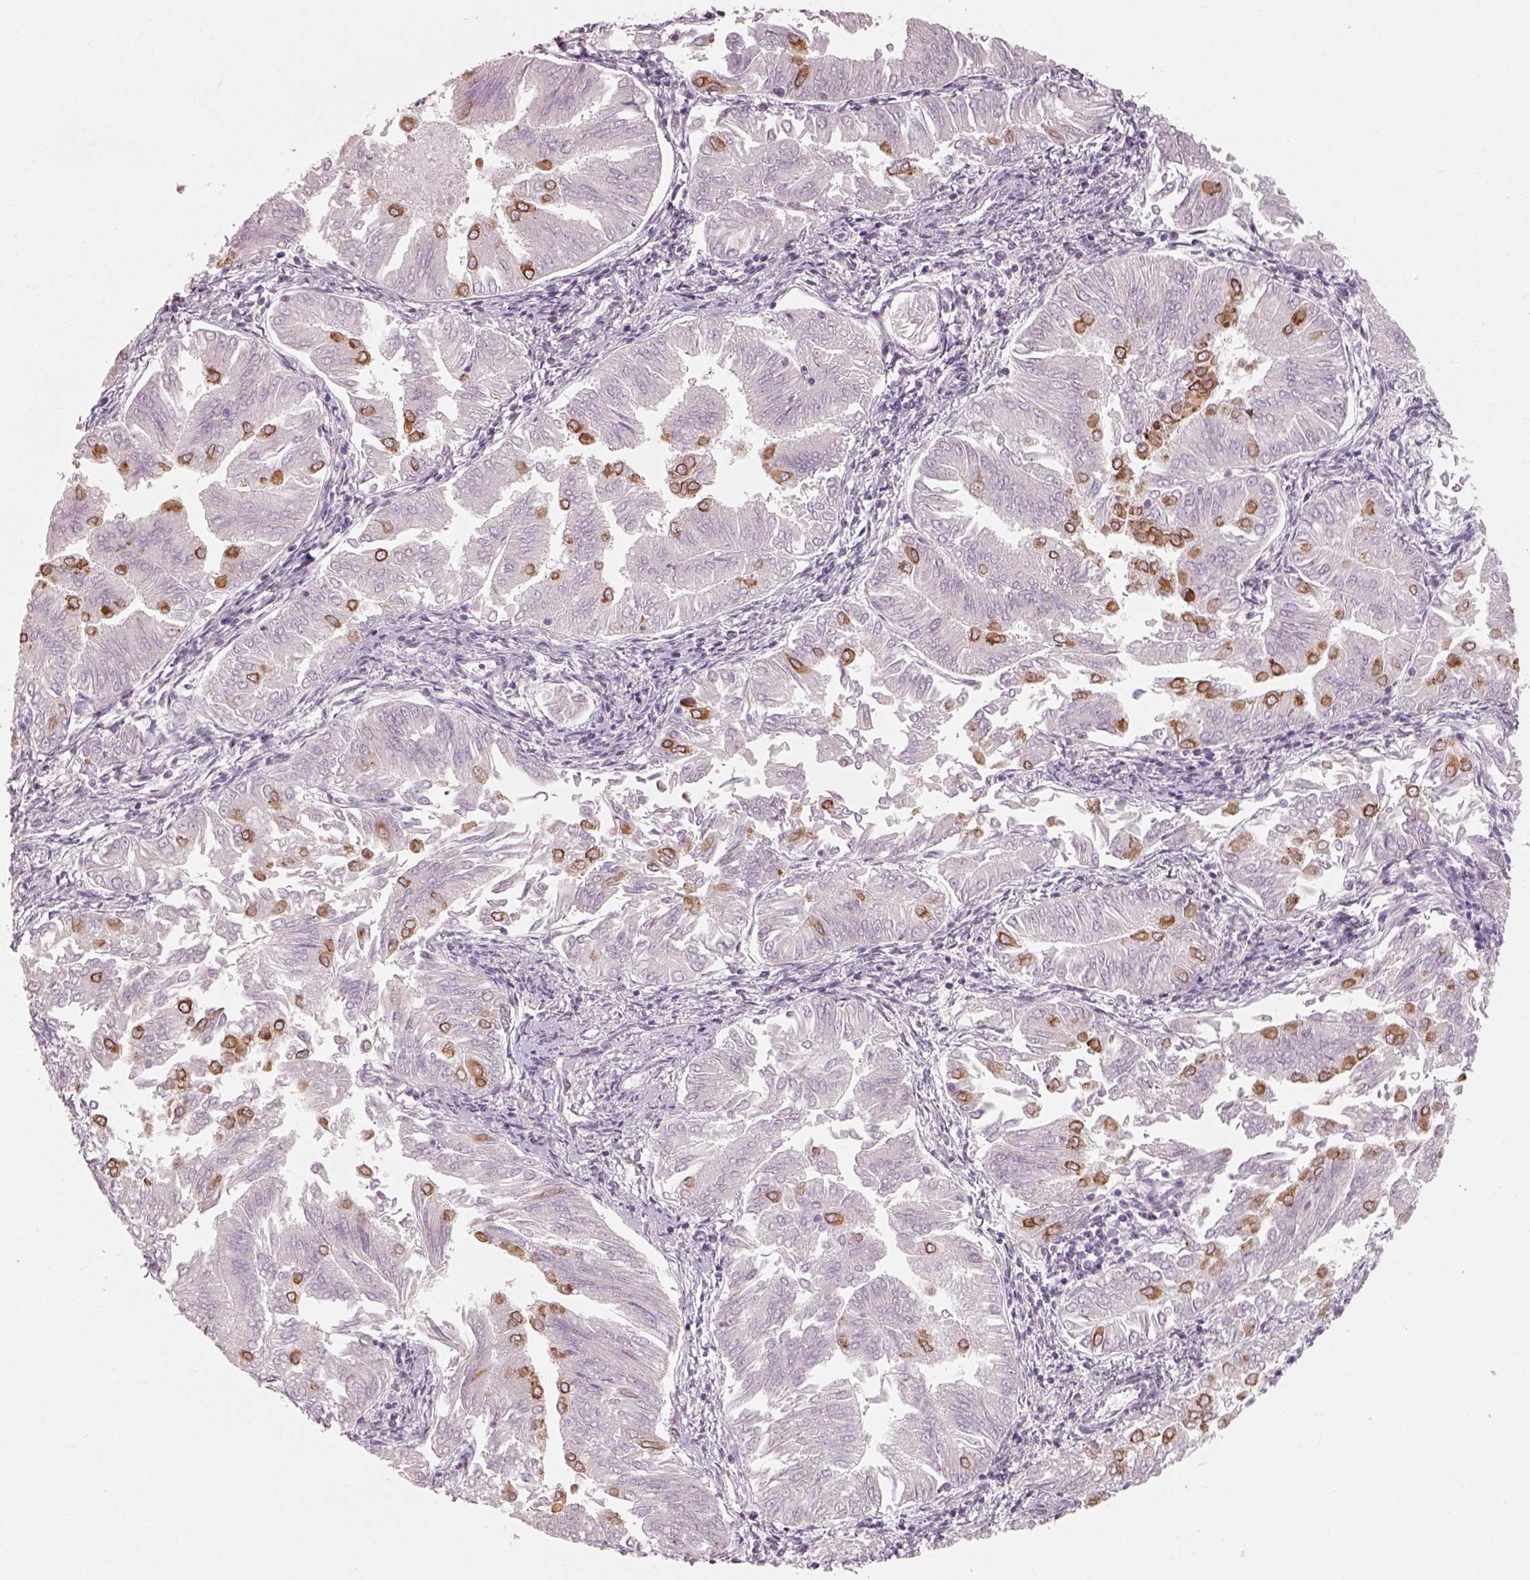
{"staining": {"intensity": "strong", "quantity": "<25%", "location": "cytoplasmic/membranous"}, "tissue": "endometrial cancer", "cell_type": "Tumor cells", "image_type": "cancer", "snomed": [{"axis": "morphology", "description": "Adenocarcinoma, NOS"}, {"axis": "topography", "description": "Endometrium"}], "caption": "Human endometrial cancer stained for a protein (brown) shows strong cytoplasmic/membranous positive positivity in about <25% of tumor cells.", "gene": "CDS1", "patient": {"sex": "female", "age": 53}}